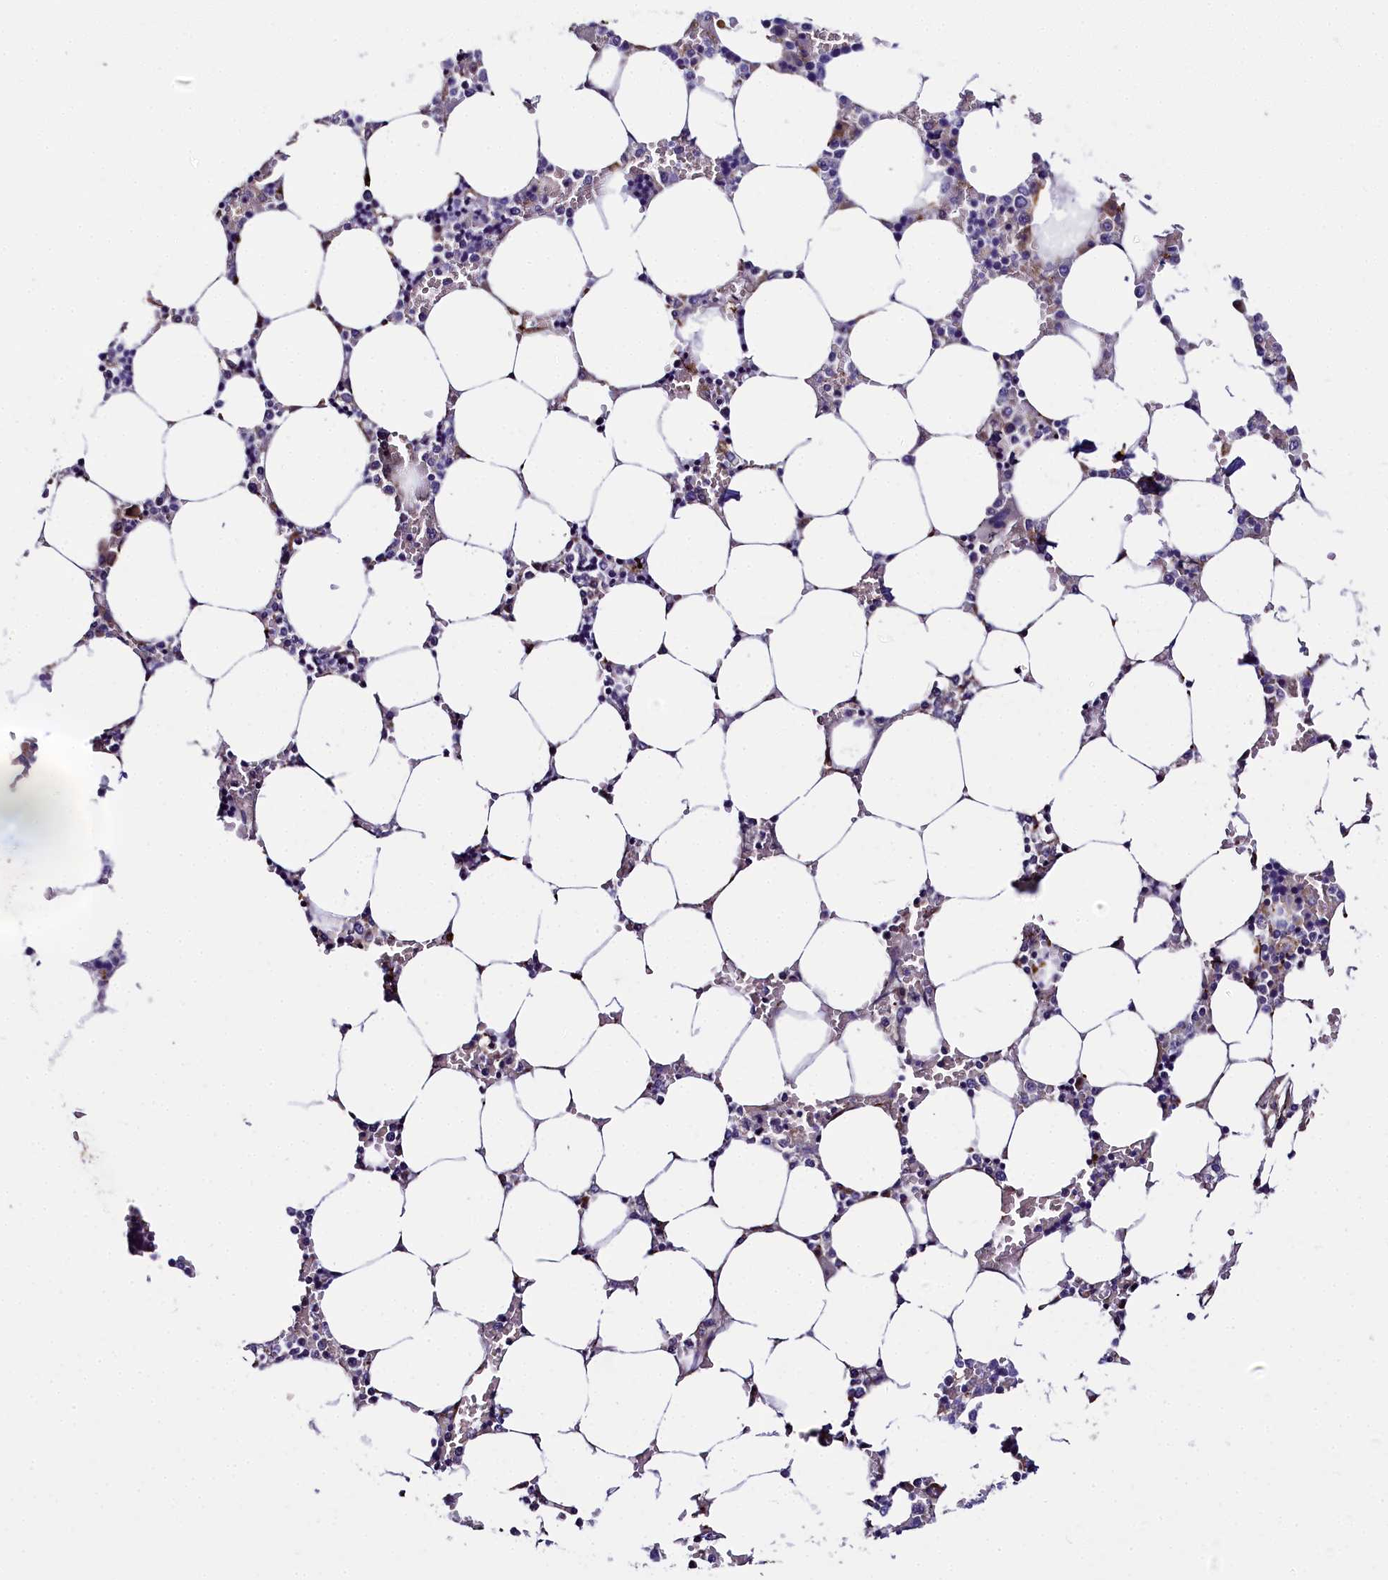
{"staining": {"intensity": "moderate", "quantity": "<25%", "location": "cytoplasmic/membranous"}, "tissue": "bone marrow", "cell_type": "Hematopoietic cells", "image_type": "normal", "snomed": [{"axis": "morphology", "description": "Normal tissue, NOS"}, {"axis": "topography", "description": "Bone marrow"}], "caption": "Bone marrow stained with DAB (3,3'-diaminobenzidine) immunohistochemistry (IHC) shows low levels of moderate cytoplasmic/membranous staining in about <25% of hematopoietic cells.", "gene": "MRC2", "patient": {"sex": "male", "age": 64}}